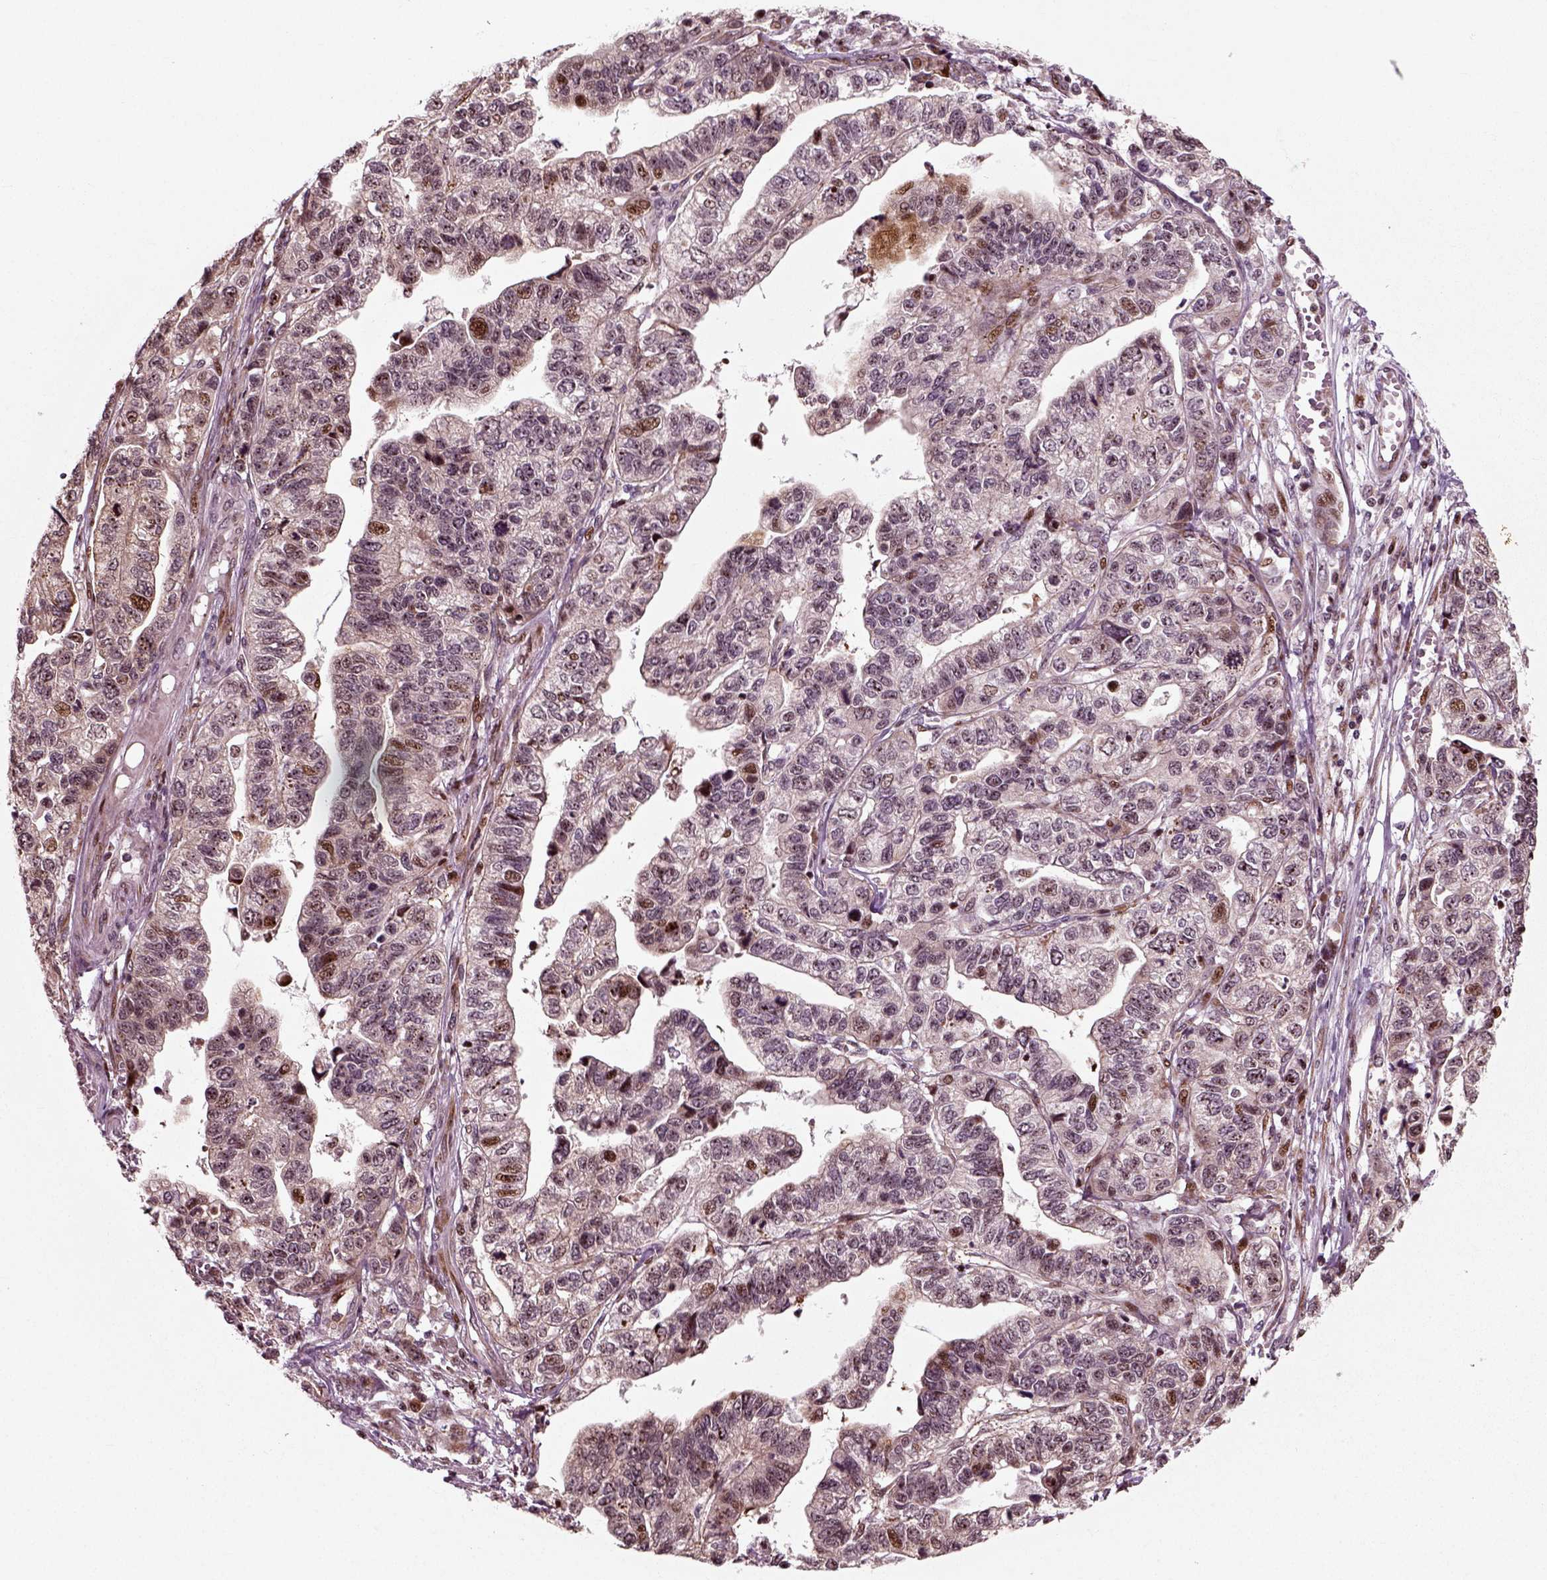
{"staining": {"intensity": "moderate", "quantity": "<25%", "location": "nuclear"}, "tissue": "stomach cancer", "cell_type": "Tumor cells", "image_type": "cancer", "snomed": [{"axis": "morphology", "description": "Adenocarcinoma, NOS"}, {"axis": "topography", "description": "Stomach, upper"}], "caption": "Immunohistochemical staining of human stomach adenocarcinoma reveals low levels of moderate nuclear staining in about <25% of tumor cells.", "gene": "CDC14A", "patient": {"sex": "female", "age": 67}}